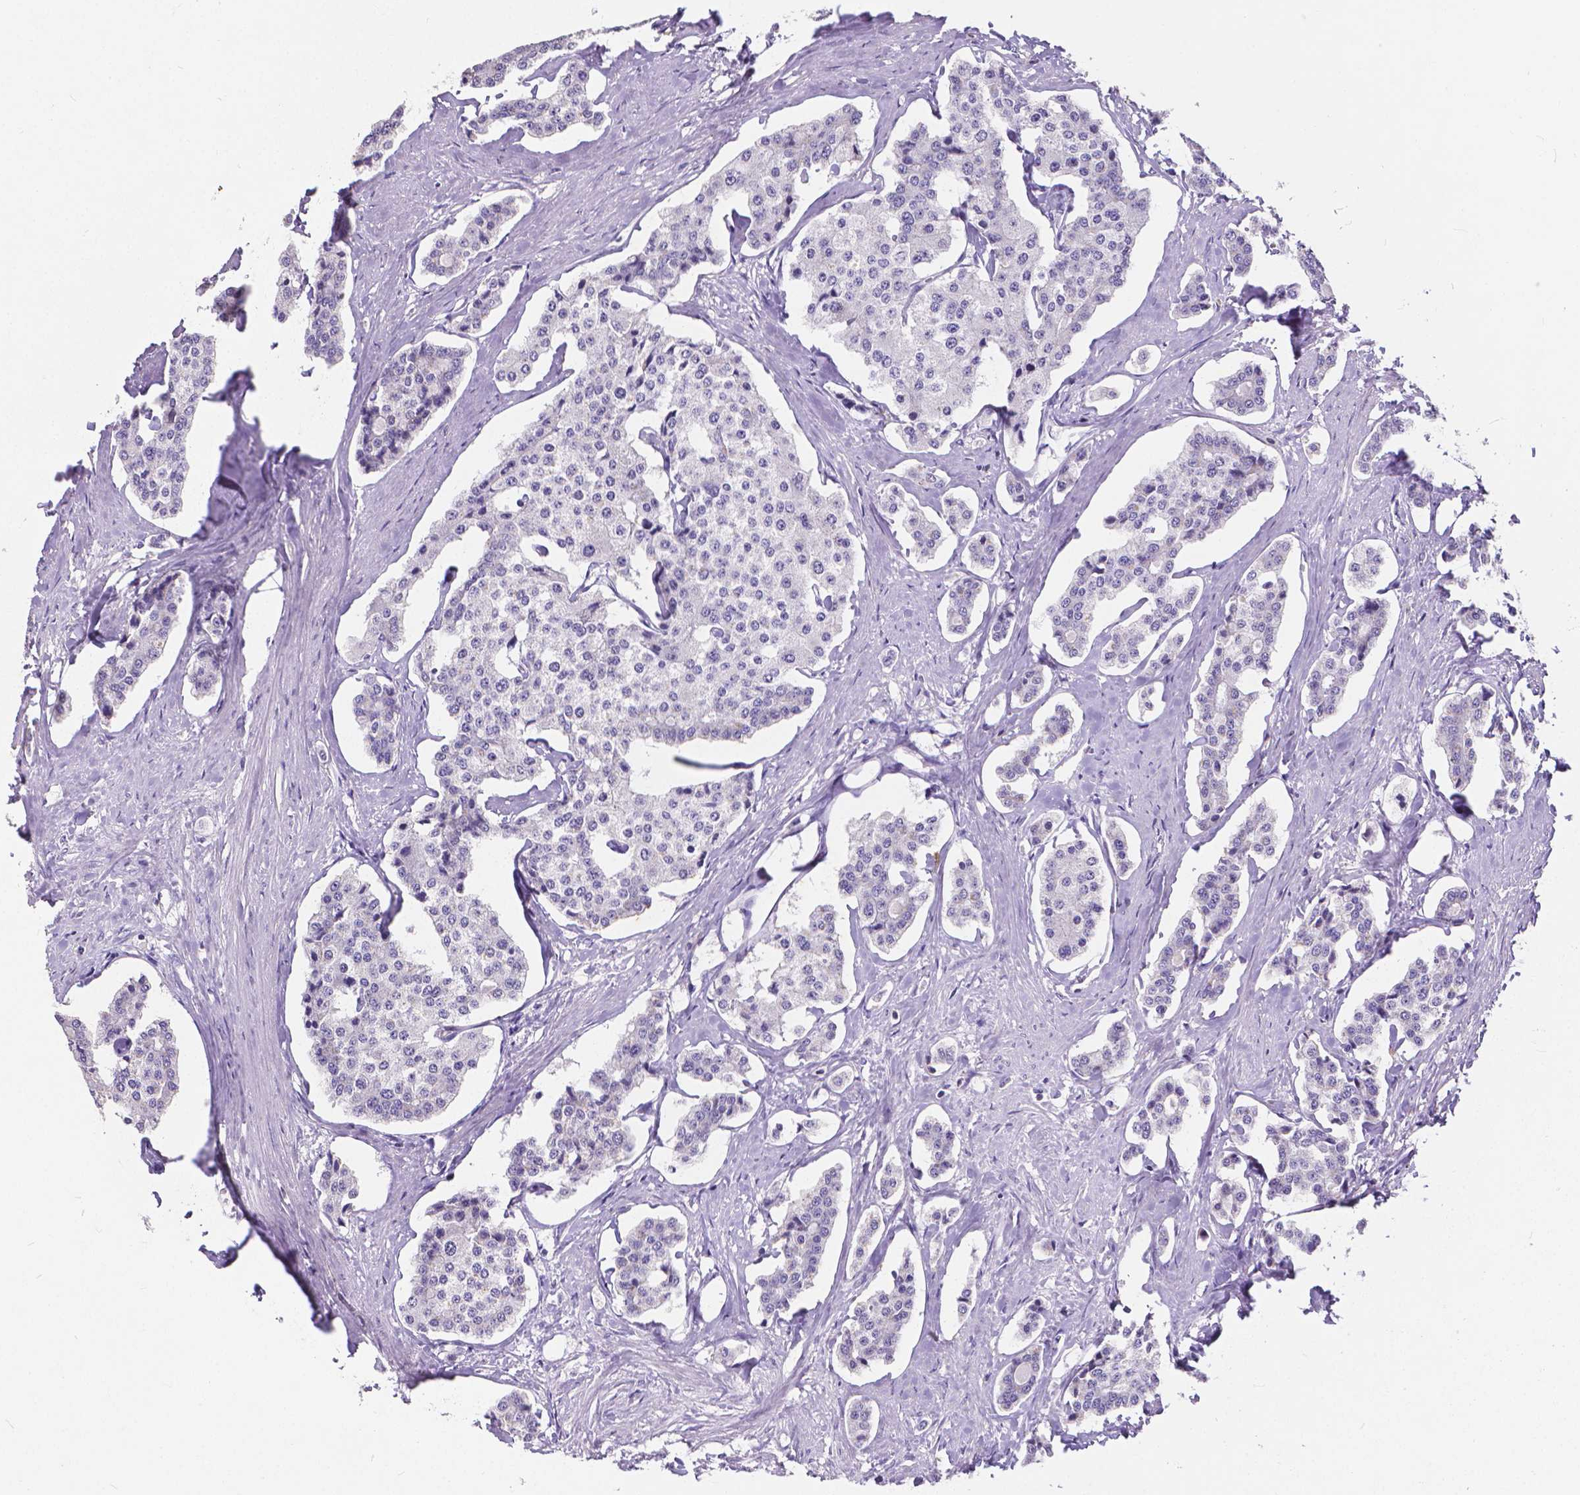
{"staining": {"intensity": "negative", "quantity": "none", "location": "none"}, "tissue": "carcinoid", "cell_type": "Tumor cells", "image_type": "cancer", "snomed": [{"axis": "morphology", "description": "Carcinoid, malignant, NOS"}, {"axis": "topography", "description": "Small intestine"}], "caption": "IHC histopathology image of carcinoid stained for a protein (brown), which exhibits no positivity in tumor cells.", "gene": "CD4", "patient": {"sex": "female", "age": 65}}